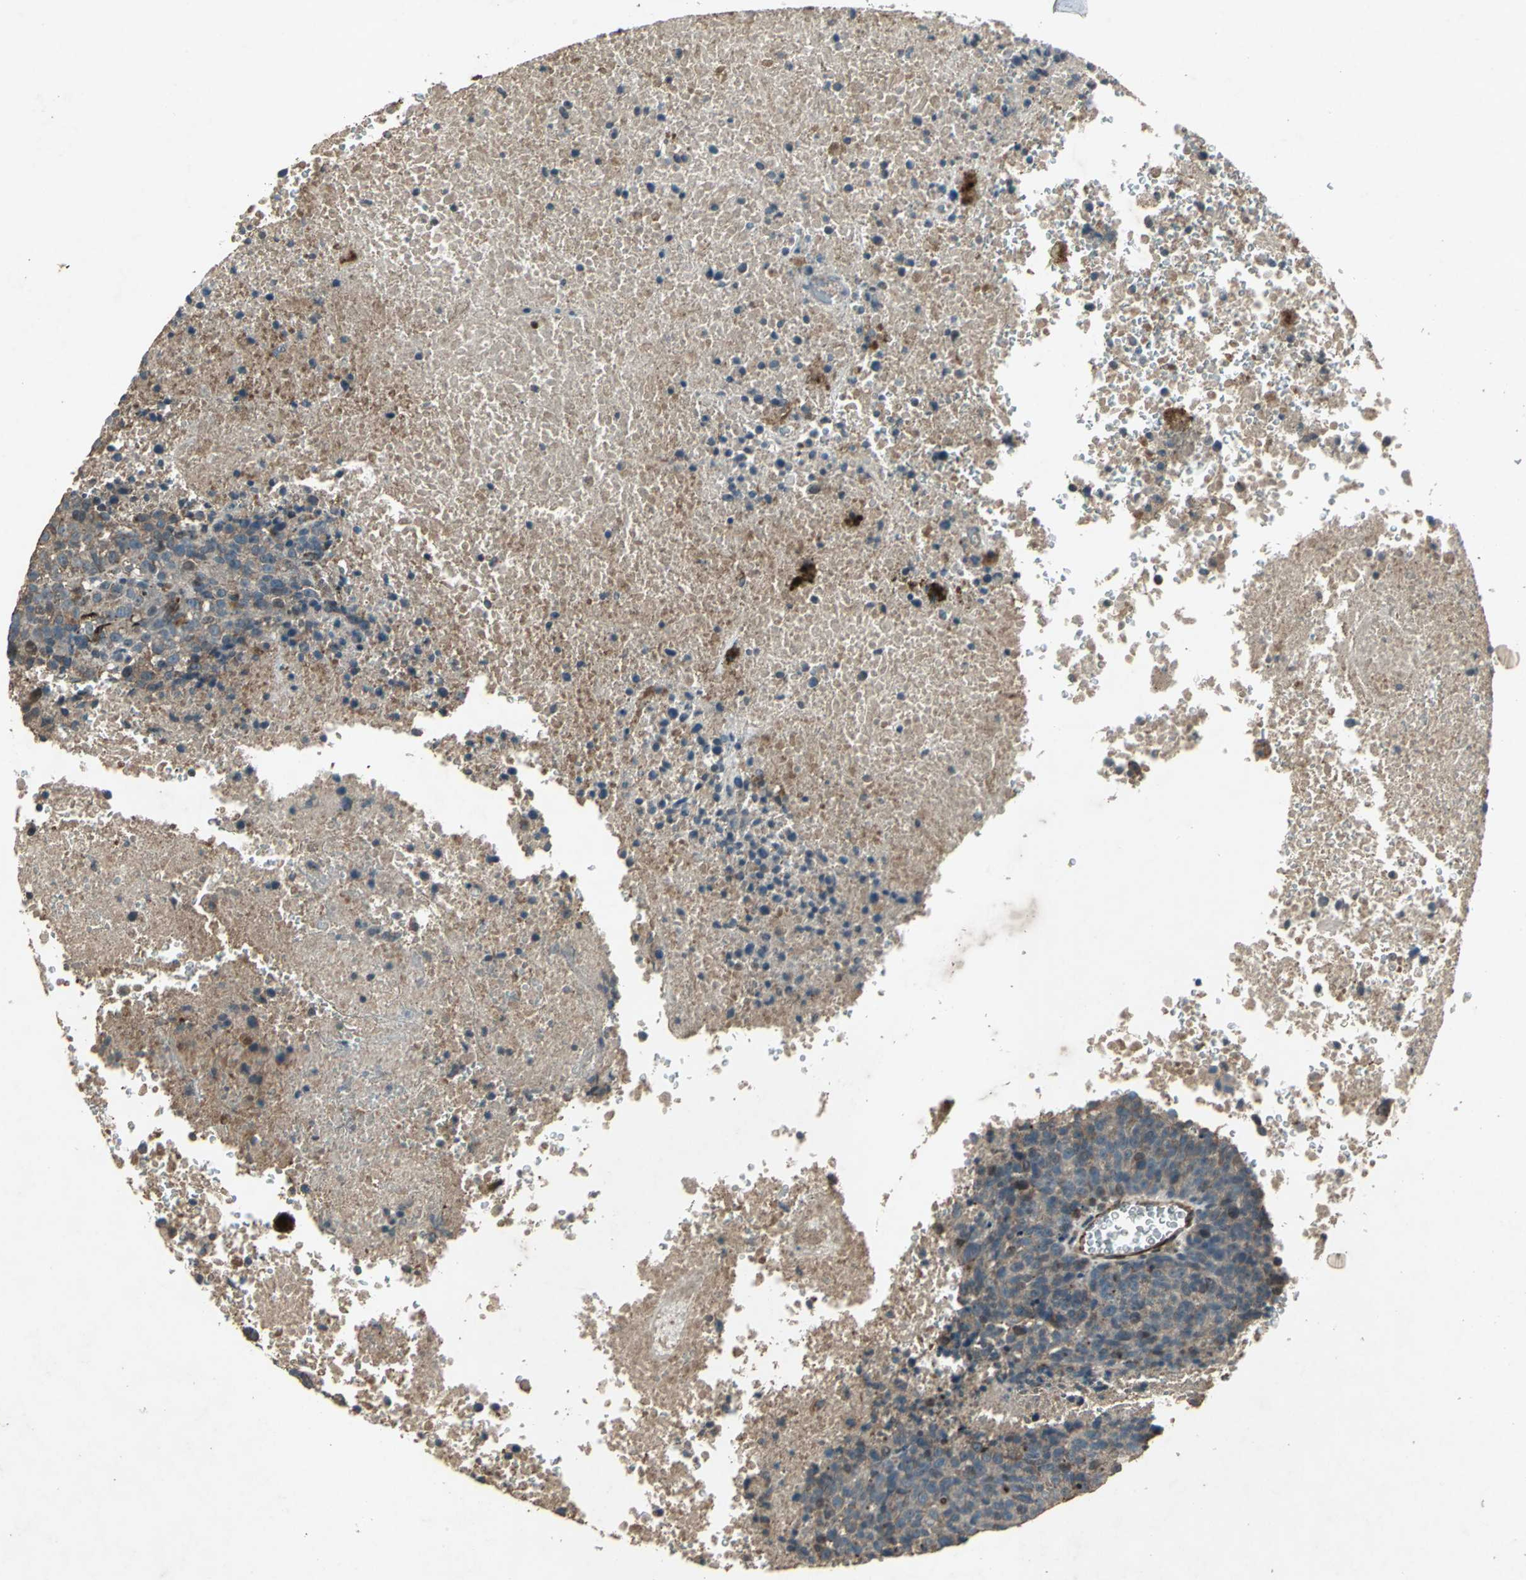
{"staining": {"intensity": "moderate", "quantity": ">75%", "location": "cytoplasmic/membranous"}, "tissue": "melanoma", "cell_type": "Tumor cells", "image_type": "cancer", "snomed": [{"axis": "morphology", "description": "Malignant melanoma, Metastatic site"}, {"axis": "topography", "description": "Cerebral cortex"}], "caption": "DAB immunohistochemical staining of human malignant melanoma (metastatic site) shows moderate cytoplasmic/membranous protein expression in approximately >75% of tumor cells. (DAB (3,3'-diaminobenzidine) = brown stain, brightfield microscopy at high magnification).", "gene": "SEPTIN4", "patient": {"sex": "female", "age": 52}}